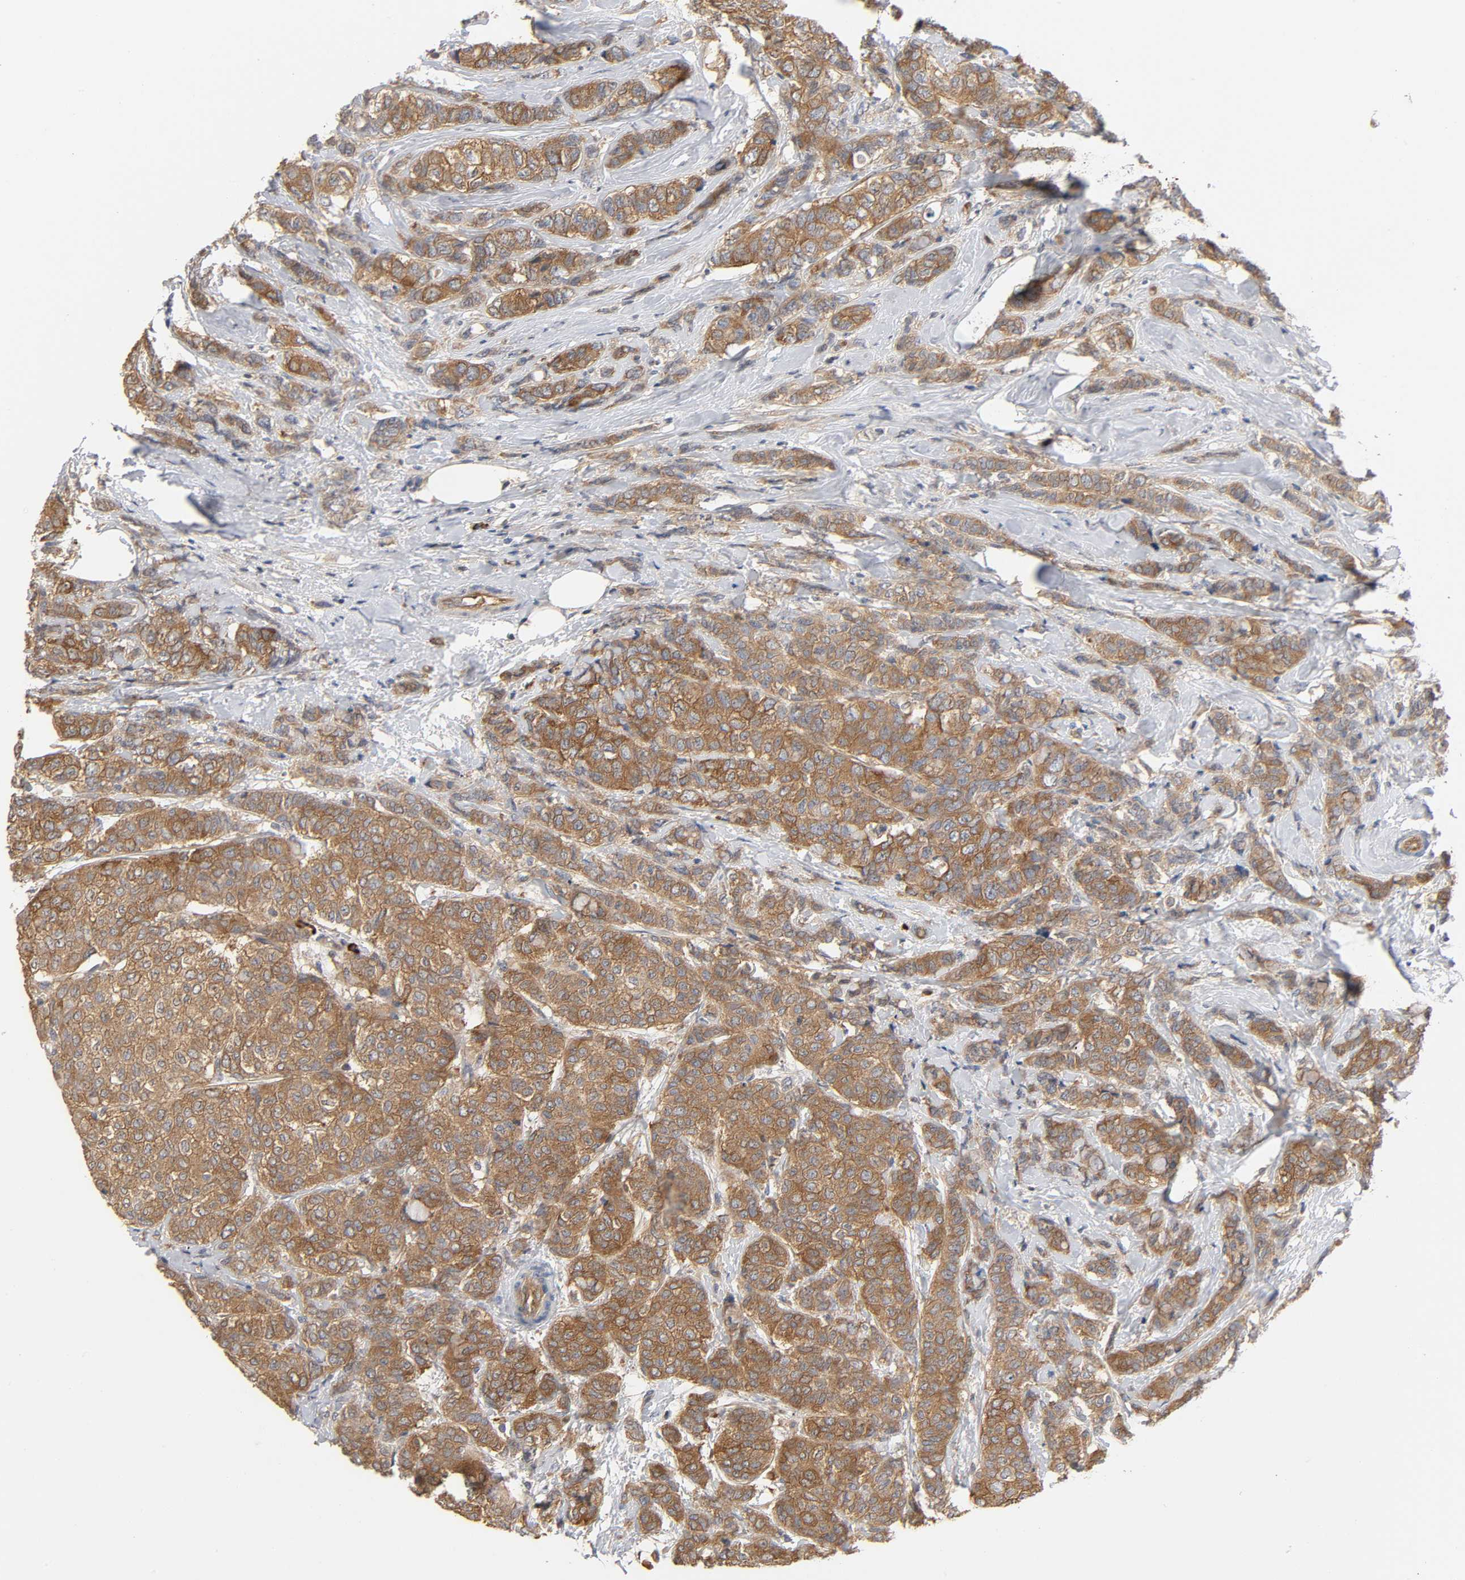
{"staining": {"intensity": "moderate", "quantity": ">75%", "location": "cytoplasmic/membranous"}, "tissue": "breast cancer", "cell_type": "Tumor cells", "image_type": "cancer", "snomed": [{"axis": "morphology", "description": "Lobular carcinoma"}, {"axis": "topography", "description": "Breast"}], "caption": "This is an image of immunohistochemistry (IHC) staining of breast cancer, which shows moderate expression in the cytoplasmic/membranous of tumor cells.", "gene": "SCHIP1", "patient": {"sex": "female", "age": 60}}